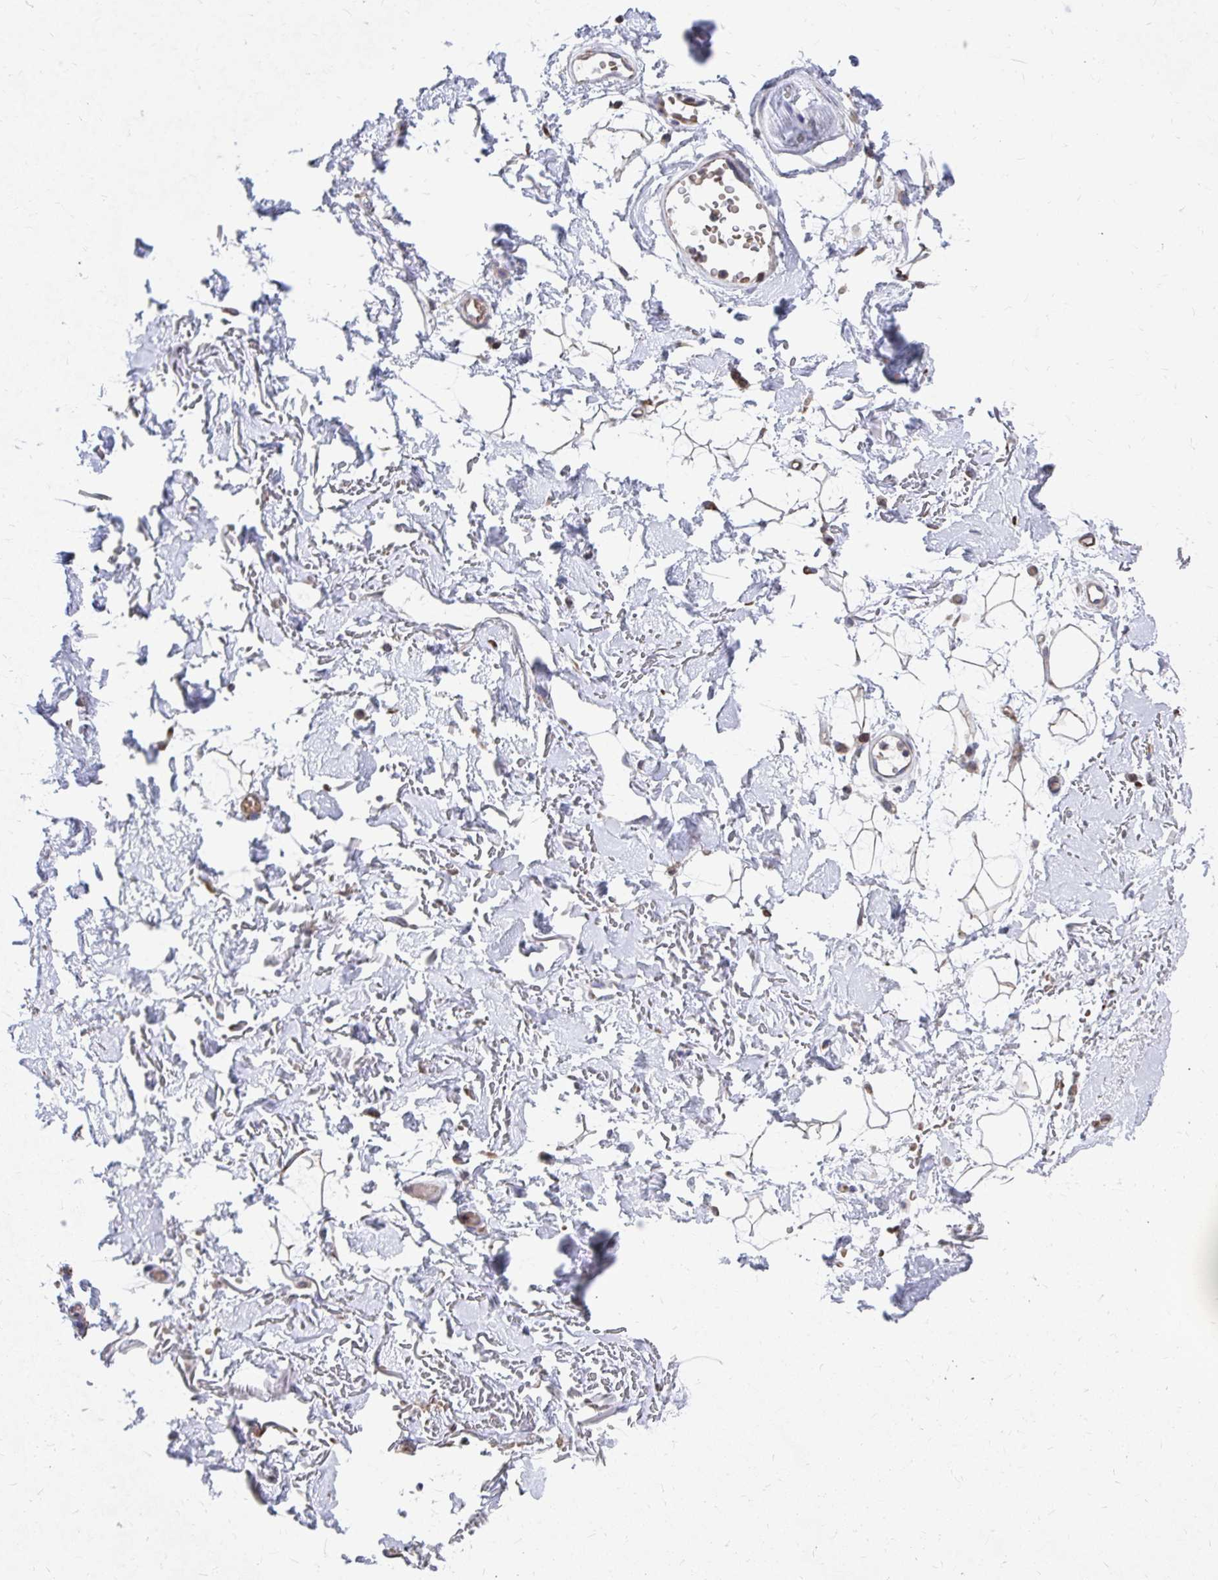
{"staining": {"intensity": "negative", "quantity": "none", "location": "none"}, "tissue": "adipose tissue", "cell_type": "Adipocytes", "image_type": "normal", "snomed": [{"axis": "morphology", "description": "Normal tissue, NOS"}, {"axis": "topography", "description": "Anal"}, {"axis": "topography", "description": "Peripheral nerve tissue"}], "caption": "DAB immunohistochemical staining of unremarkable adipose tissue exhibits no significant expression in adipocytes.", "gene": "FKBP2", "patient": {"sex": "male", "age": 78}}